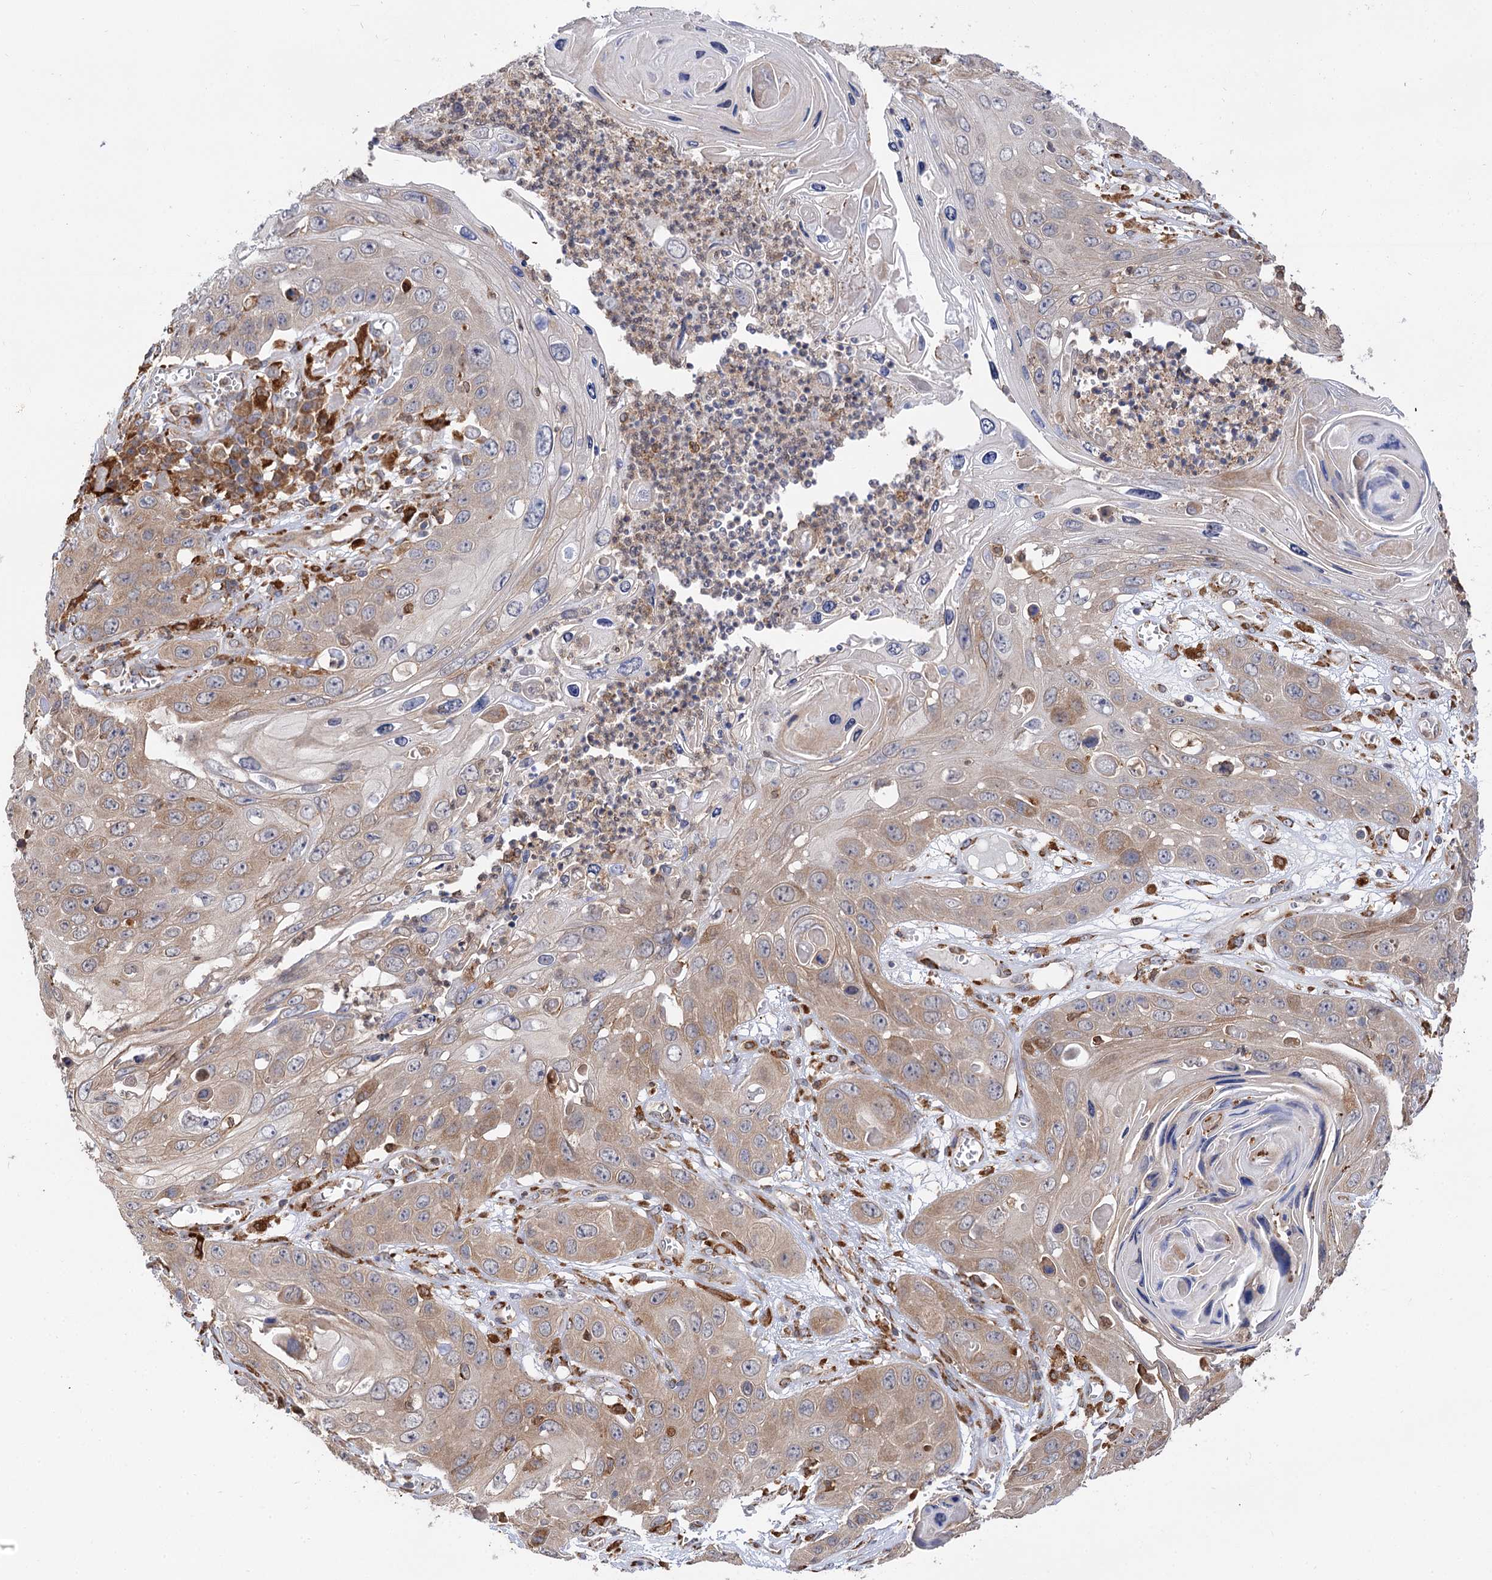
{"staining": {"intensity": "moderate", "quantity": "25%-75%", "location": "cytoplasmic/membranous"}, "tissue": "skin cancer", "cell_type": "Tumor cells", "image_type": "cancer", "snomed": [{"axis": "morphology", "description": "Squamous cell carcinoma, NOS"}, {"axis": "topography", "description": "Skin"}], "caption": "Squamous cell carcinoma (skin) was stained to show a protein in brown. There is medium levels of moderate cytoplasmic/membranous staining in approximately 25%-75% of tumor cells.", "gene": "PPIP5K2", "patient": {"sex": "male", "age": 55}}